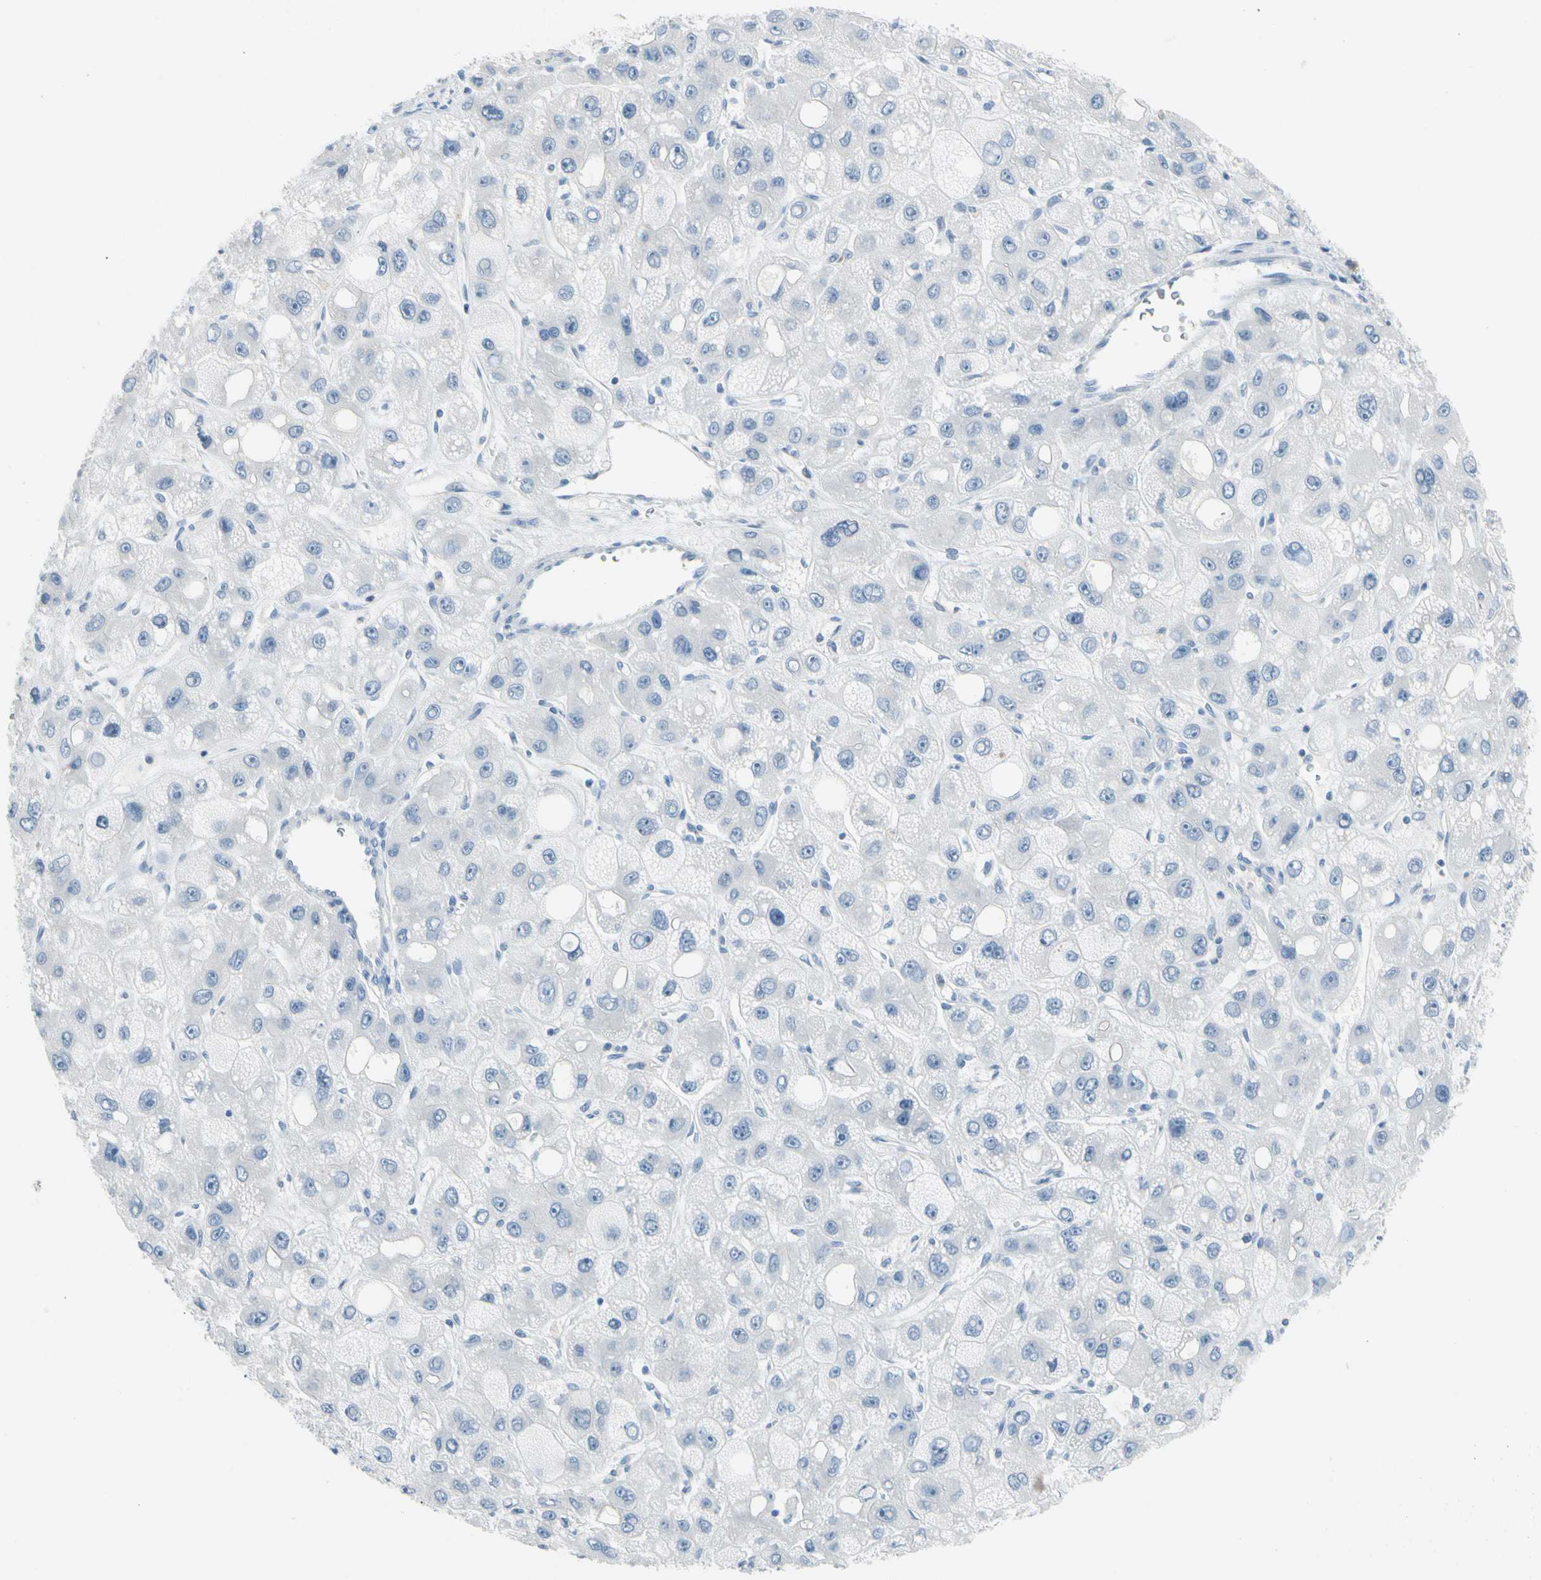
{"staining": {"intensity": "negative", "quantity": "none", "location": "none"}, "tissue": "liver cancer", "cell_type": "Tumor cells", "image_type": "cancer", "snomed": [{"axis": "morphology", "description": "Carcinoma, Hepatocellular, NOS"}, {"axis": "topography", "description": "Liver"}], "caption": "Tumor cells are negative for protein expression in human liver hepatocellular carcinoma.", "gene": "STK40", "patient": {"sex": "male", "age": 55}}